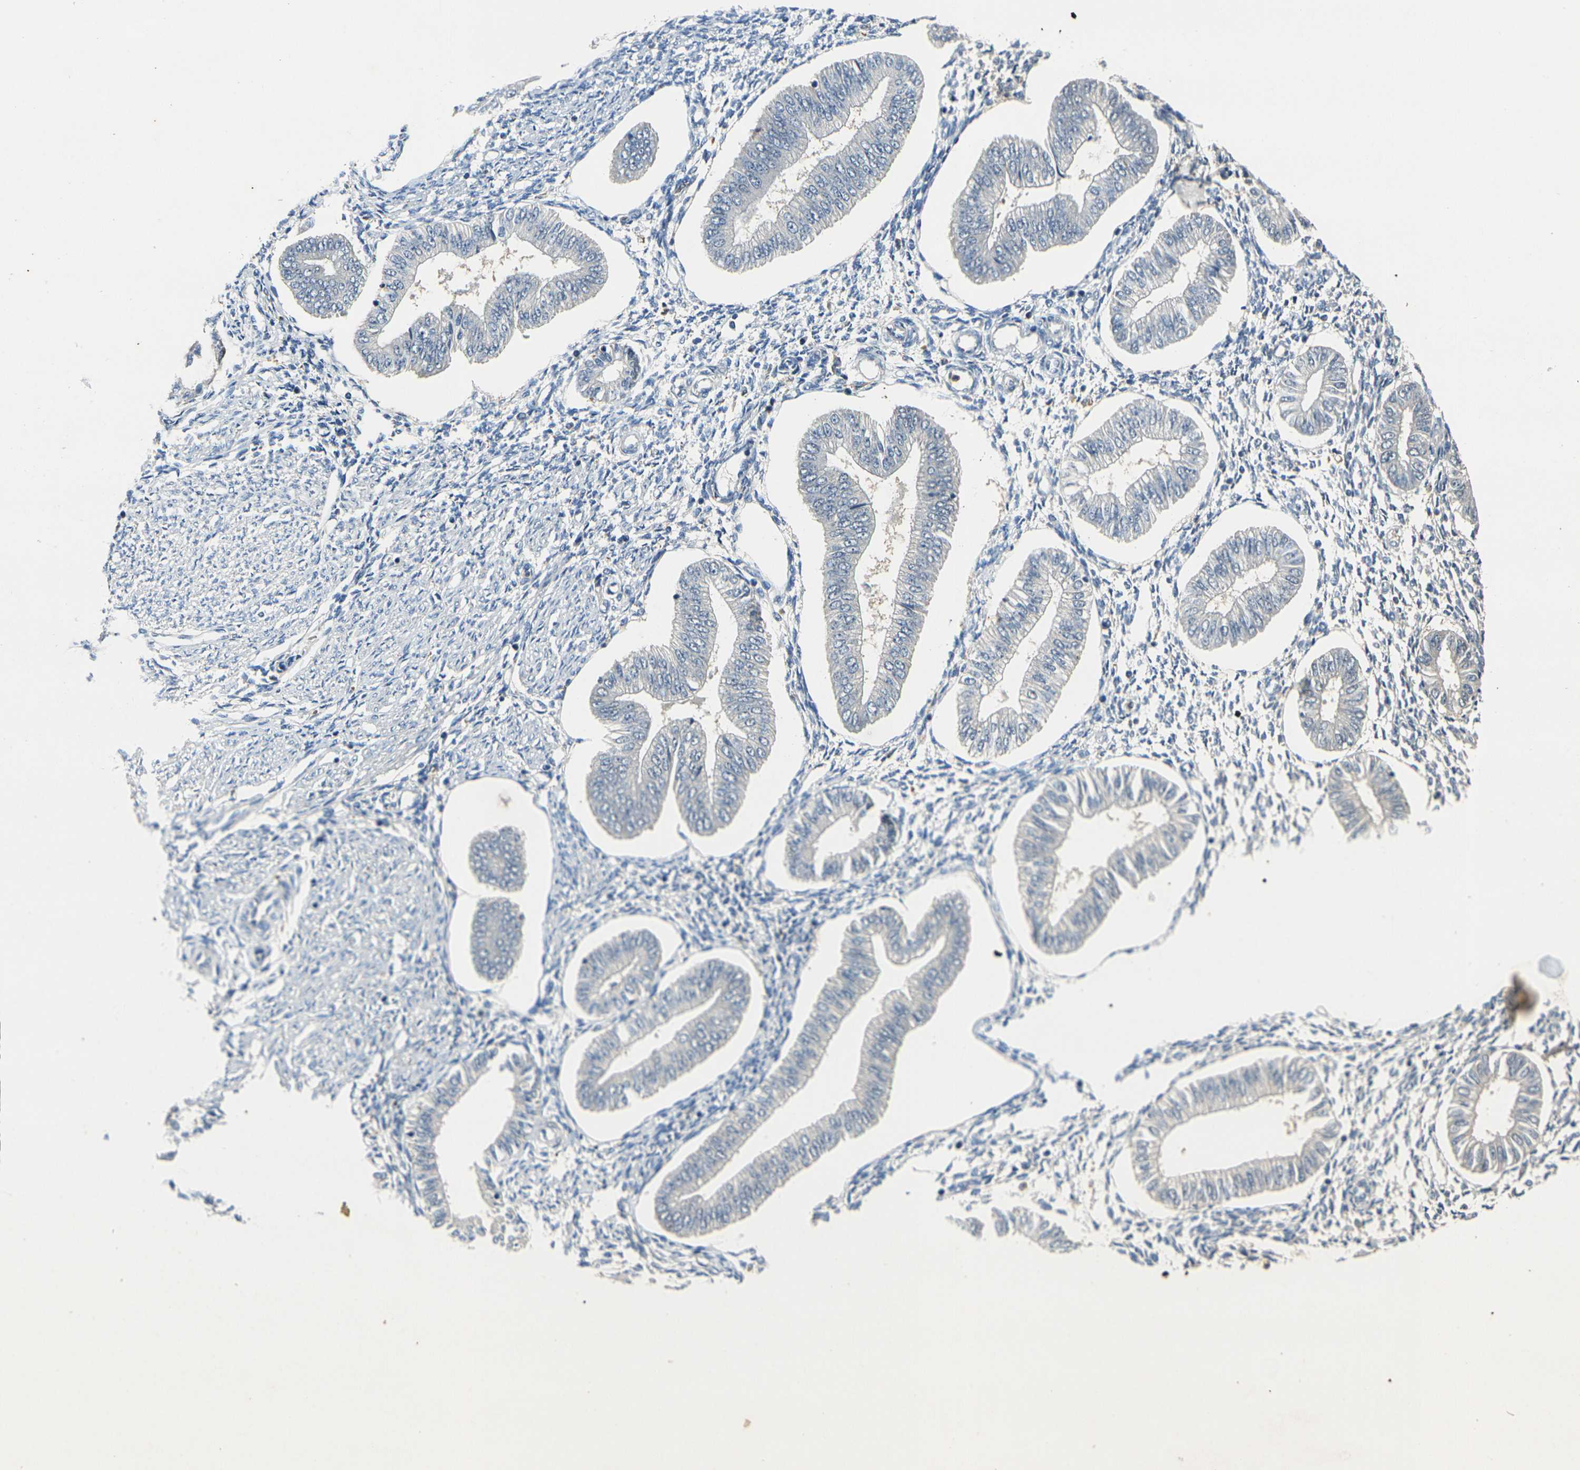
{"staining": {"intensity": "negative", "quantity": "none", "location": "none"}, "tissue": "endometrium", "cell_type": "Cells in endometrial stroma", "image_type": "normal", "snomed": [{"axis": "morphology", "description": "Normal tissue, NOS"}, {"axis": "topography", "description": "Endometrium"}], "caption": "Image shows no significant protein staining in cells in endometrial stroma of normal endometrium. (DAB (3,3'-diaminobenzidine) immunohistochemistry (IHC), high magnification).", "gene": "PIGL", "patient": {"sex": "female", "age": 50}}